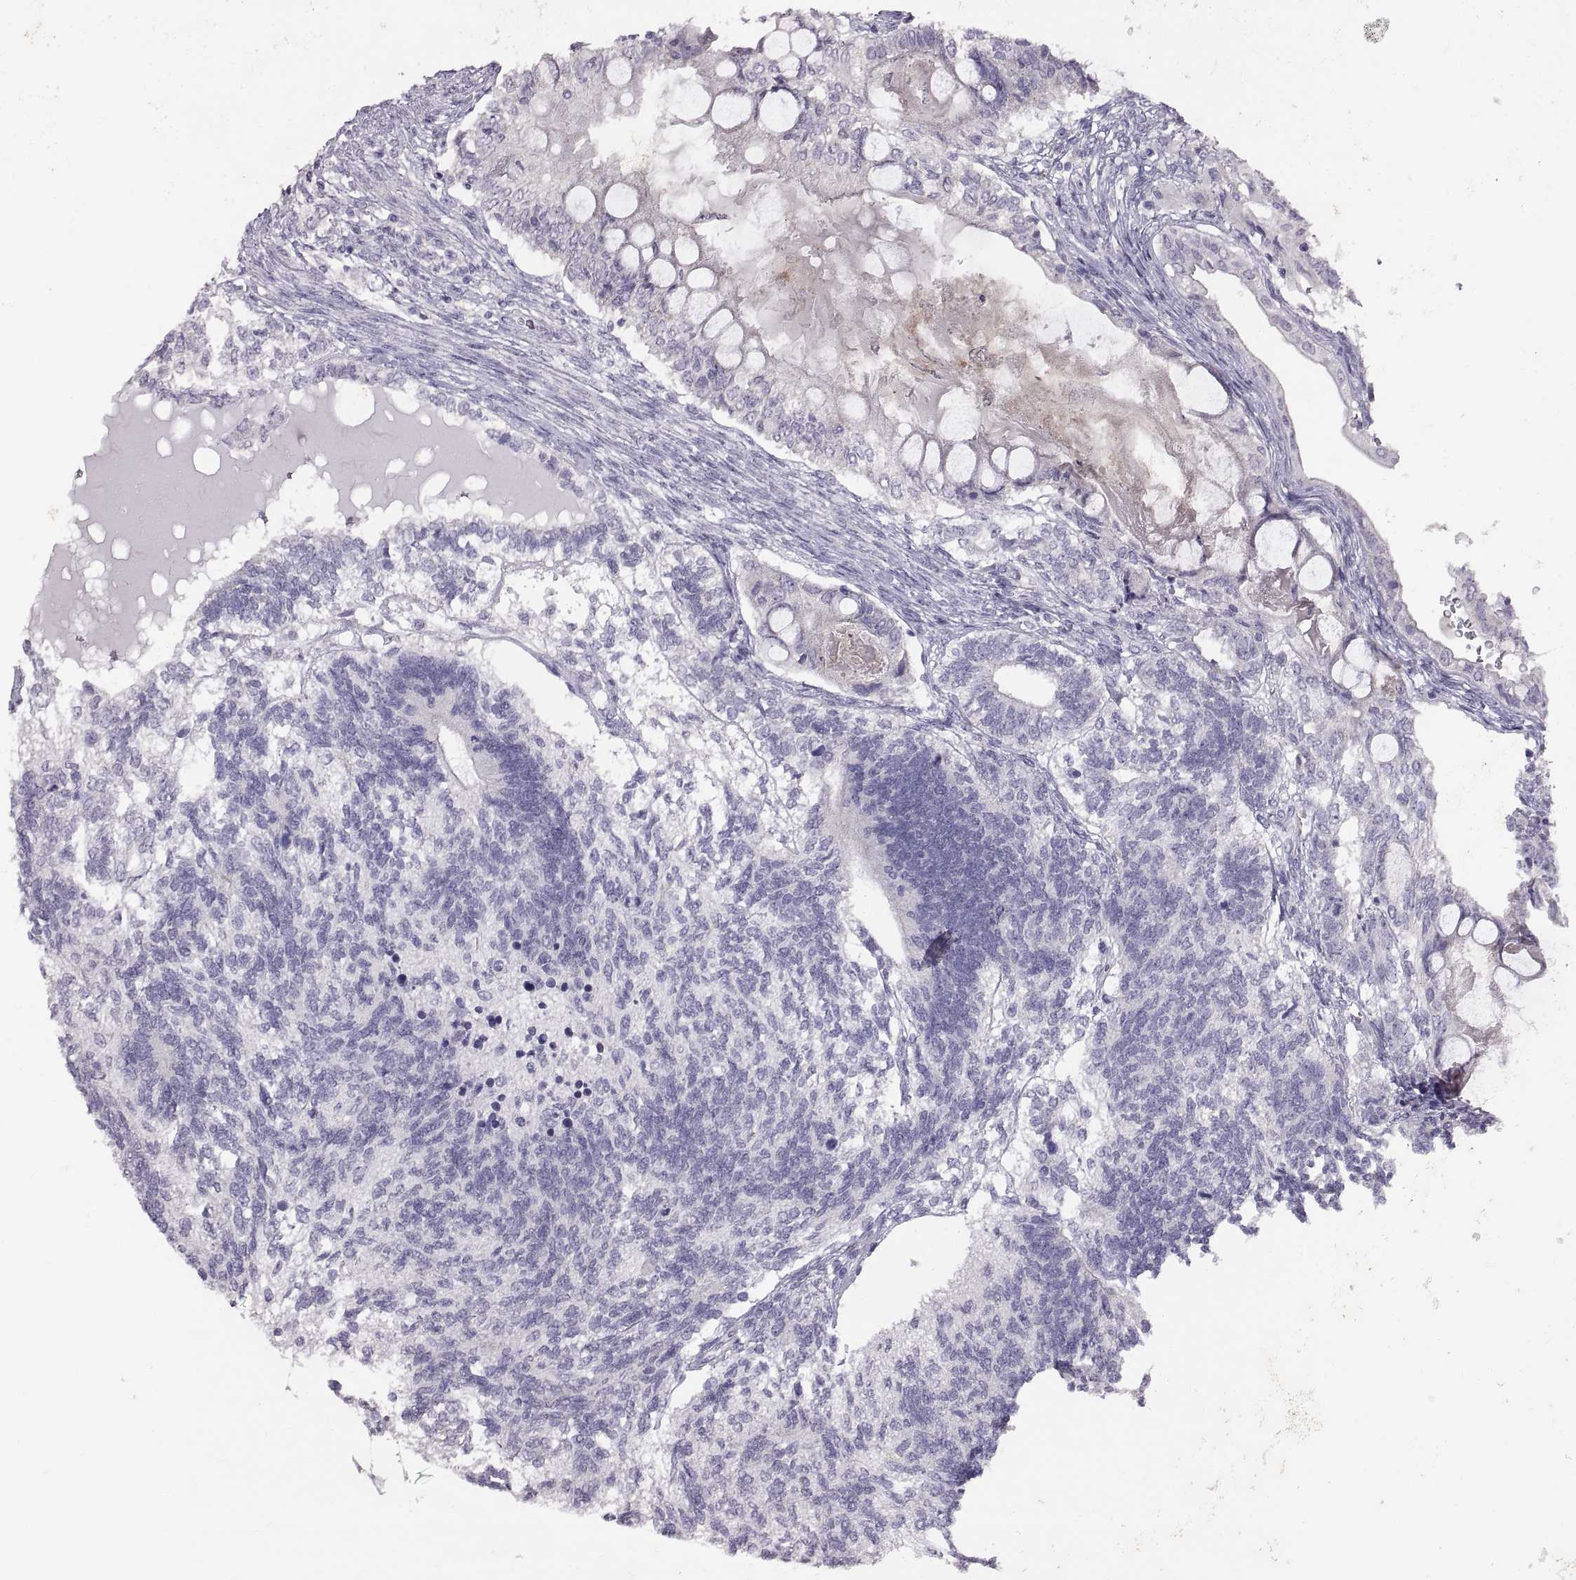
{"staining": {"intensity": "negative", "quantity": "none", "location": "none"}, "tissue": "testis cancer", "cell_type": "Tumor cells", "image_type": "cancer", "snomed": [{"axis": "morphology", "description": "Seminoma, NOS"}, {"axis": "morphology", "description": "Carcinoma, Embryonal, NOS"}, {"axis": "topography", "description": "Testis"}], "caption": "Micrograph shows no significant protein expression in tumor cells of testis embryonal carcinoma.", "gene": "WBP2NL", "patient": {"sex": "male", "age": 41}}